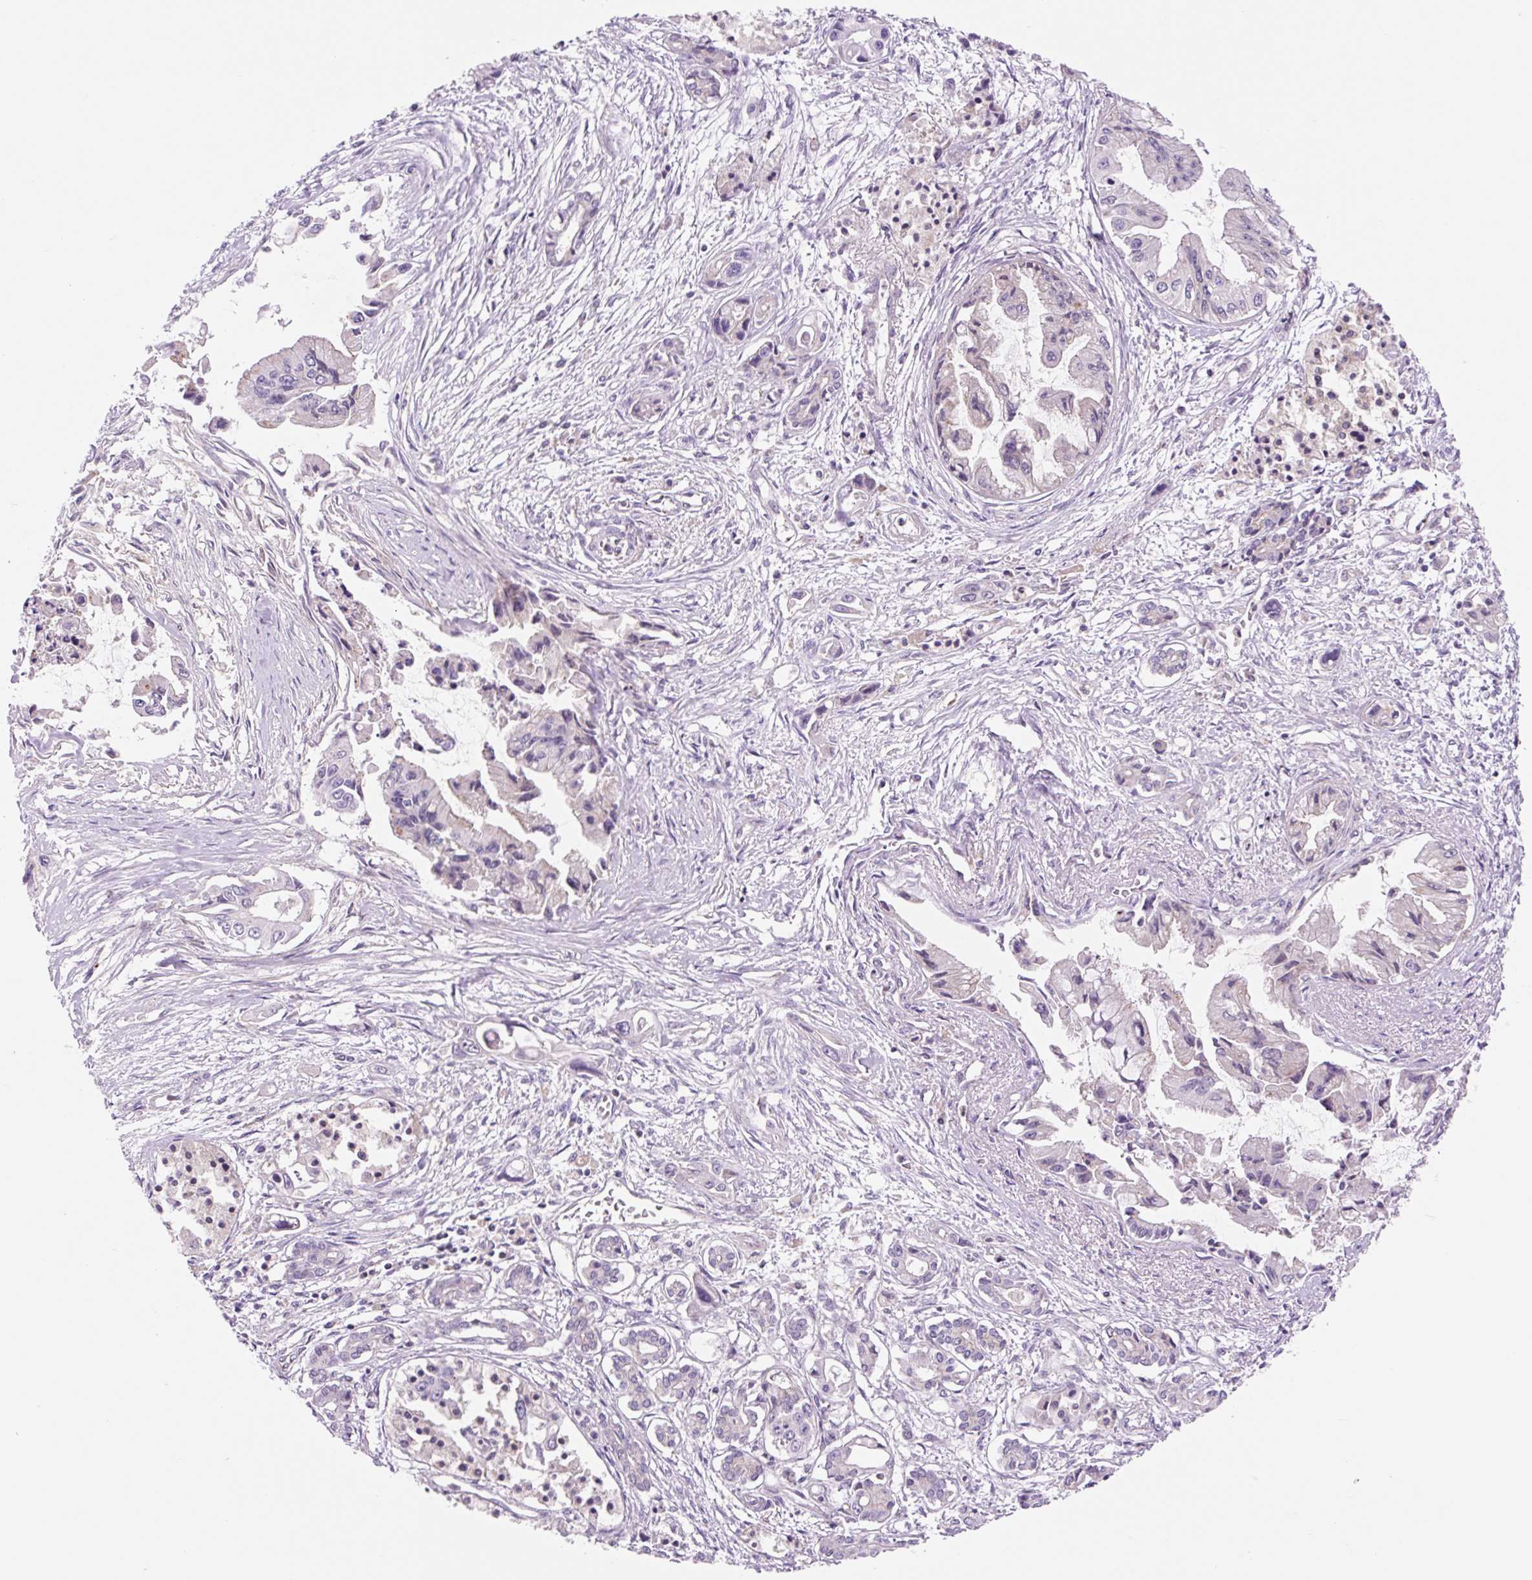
{"staining": {"intensity": "negative", "quantity": "none", "location": "none"}, "tissue": "pancreatic cancer", "cell_type": "Tumor cells", "image_type": "cancer", "snomed": [{"axis": "morphology", "description": "Adenocarcinoma, NOS"}, {"axis": "topography", "description": "Pancreas"}], "caption": "Immunohistochemical staining of human pancreatic cancer (adenocarcinoma) reveals no significant expression in tumor cells.", "gene": "VPS4A", "patient": {"sex": "male", "age": 84}}